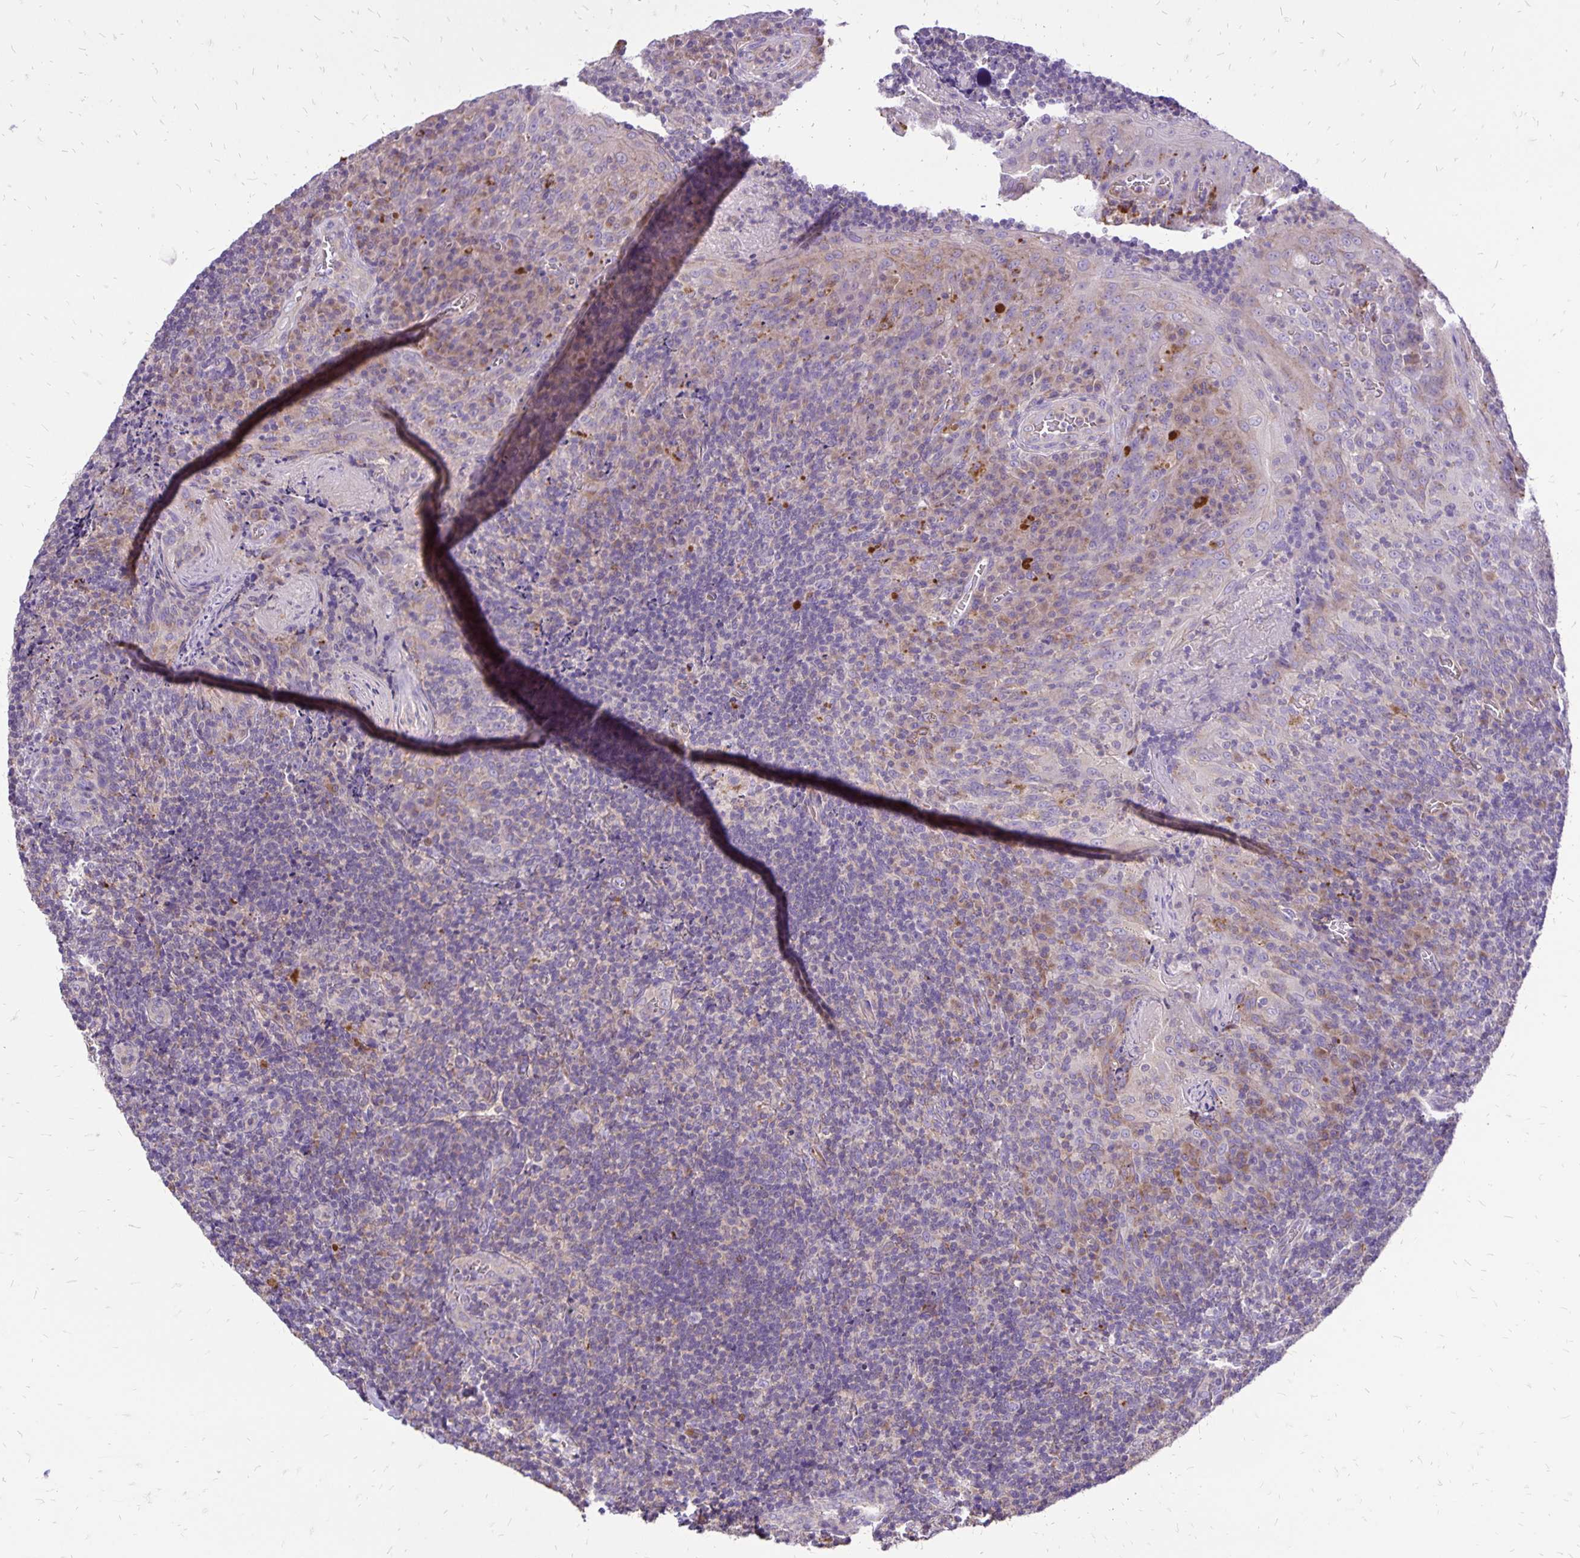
{"staining": {"intensity": "negative", "quantity": "none", "location": "none"}, "tissue": "tonsil", "cell_type": "Germinal center cells", "image_type": "normal", "snomed": [{"axis": "morphology", "description": "Normal tissue, NOS"}, {"axis": "topography", "description": "Tonsil"}], "caption": "The histopathology image reveals no significant staining in germinal center cells of tonsil.", "gene": "EIF5A", "patient": {"sex": "male", "age": 17}}